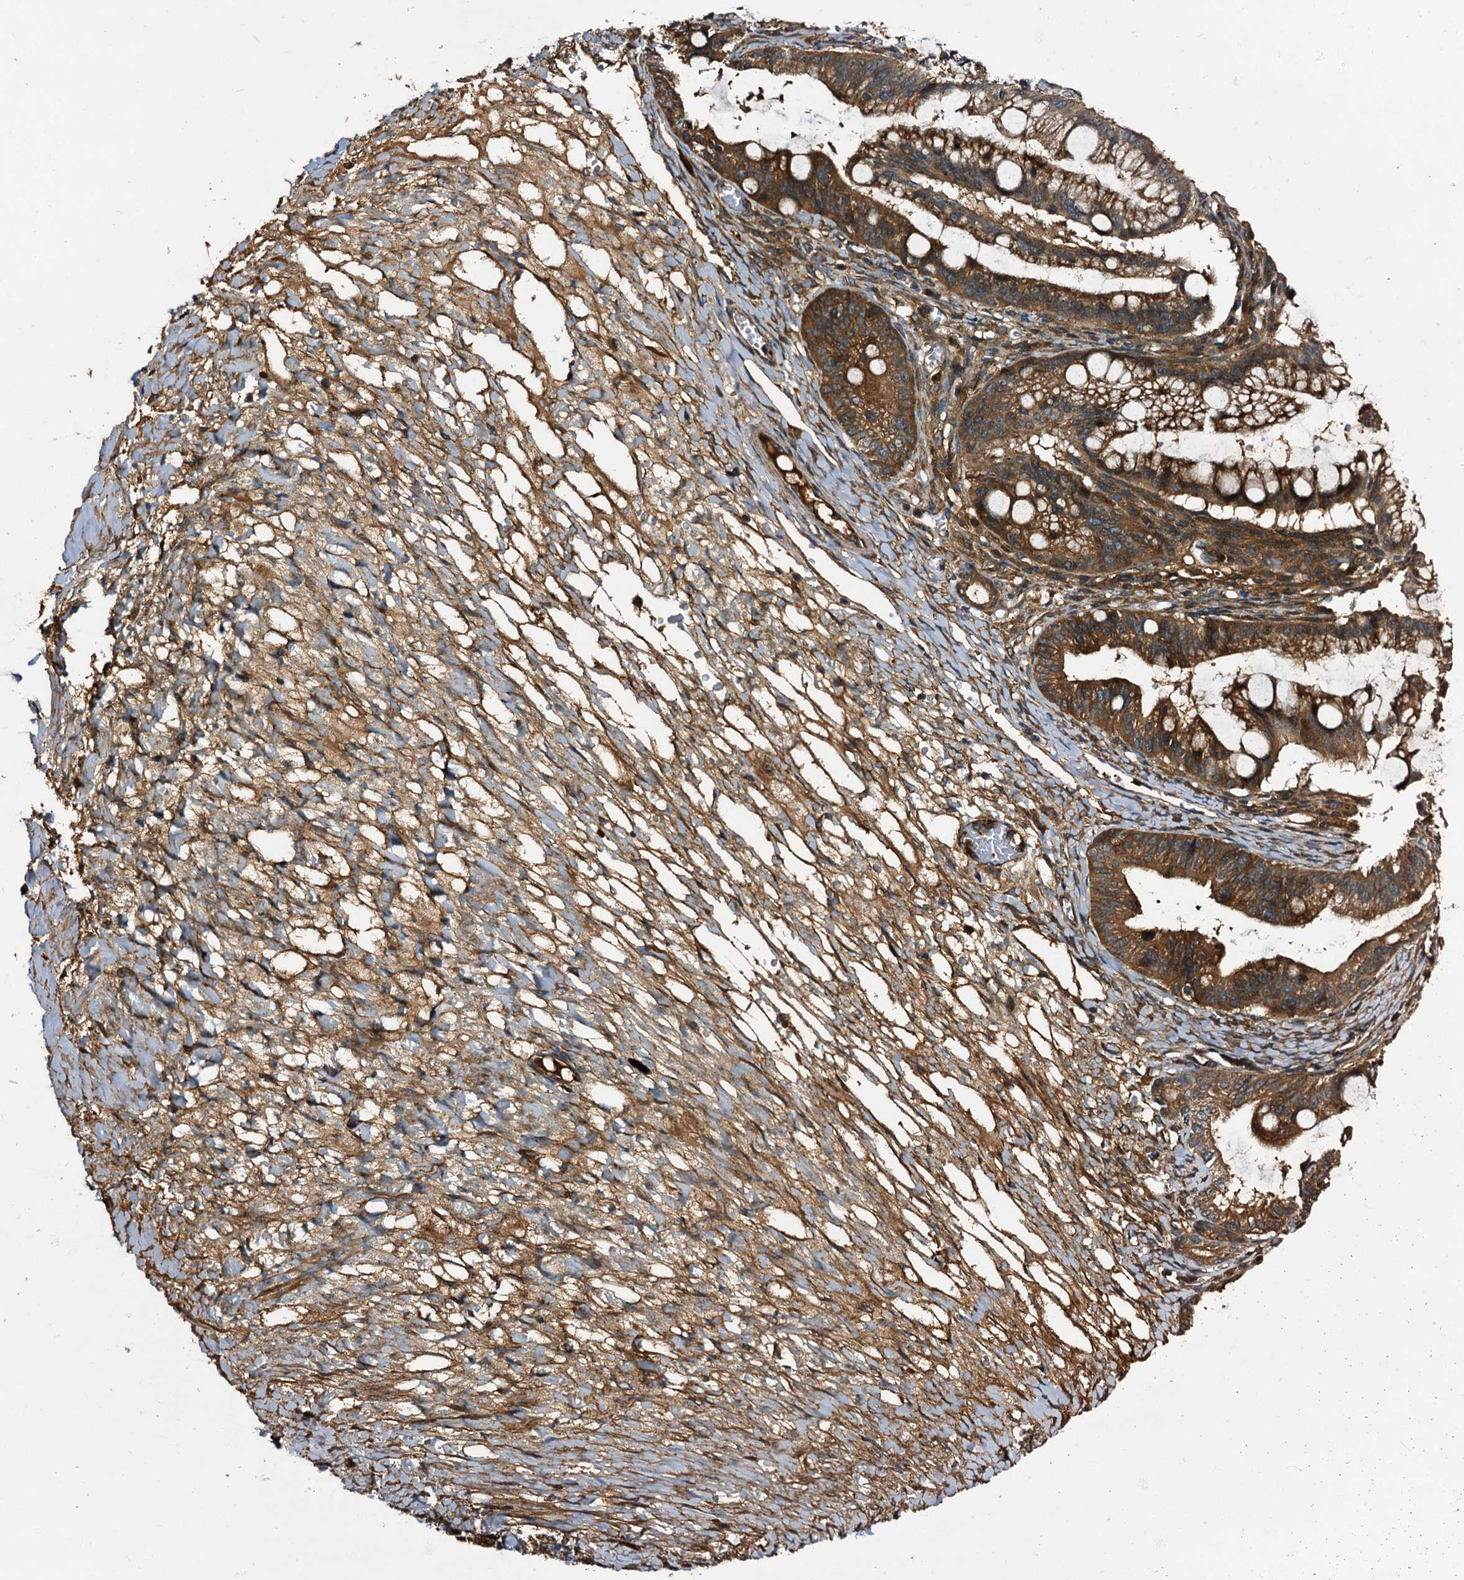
{"staining": {"intensity": "strong", "quantity": ">75%", "location": "cytoplasmic/membranous"}, "tissue": "ovarian cancer", "cell_type": "Tumor cells", "image_type": "cancer", "snomed": [{"axis": "morphology", "description": "Cystadenocarcinoma, mucinous, NOS"}, {"axis": "topography", "description": "Ovary"}], "caption": "Immunohistochemical staining of ovarian mucinous cystadenocarcinoma shows high levels of strong cytoplasmic/membranous expression in approximately >75% of tumor cells.", "gene": "PEX5", "patient": {"sex": "female", "age": 73}}